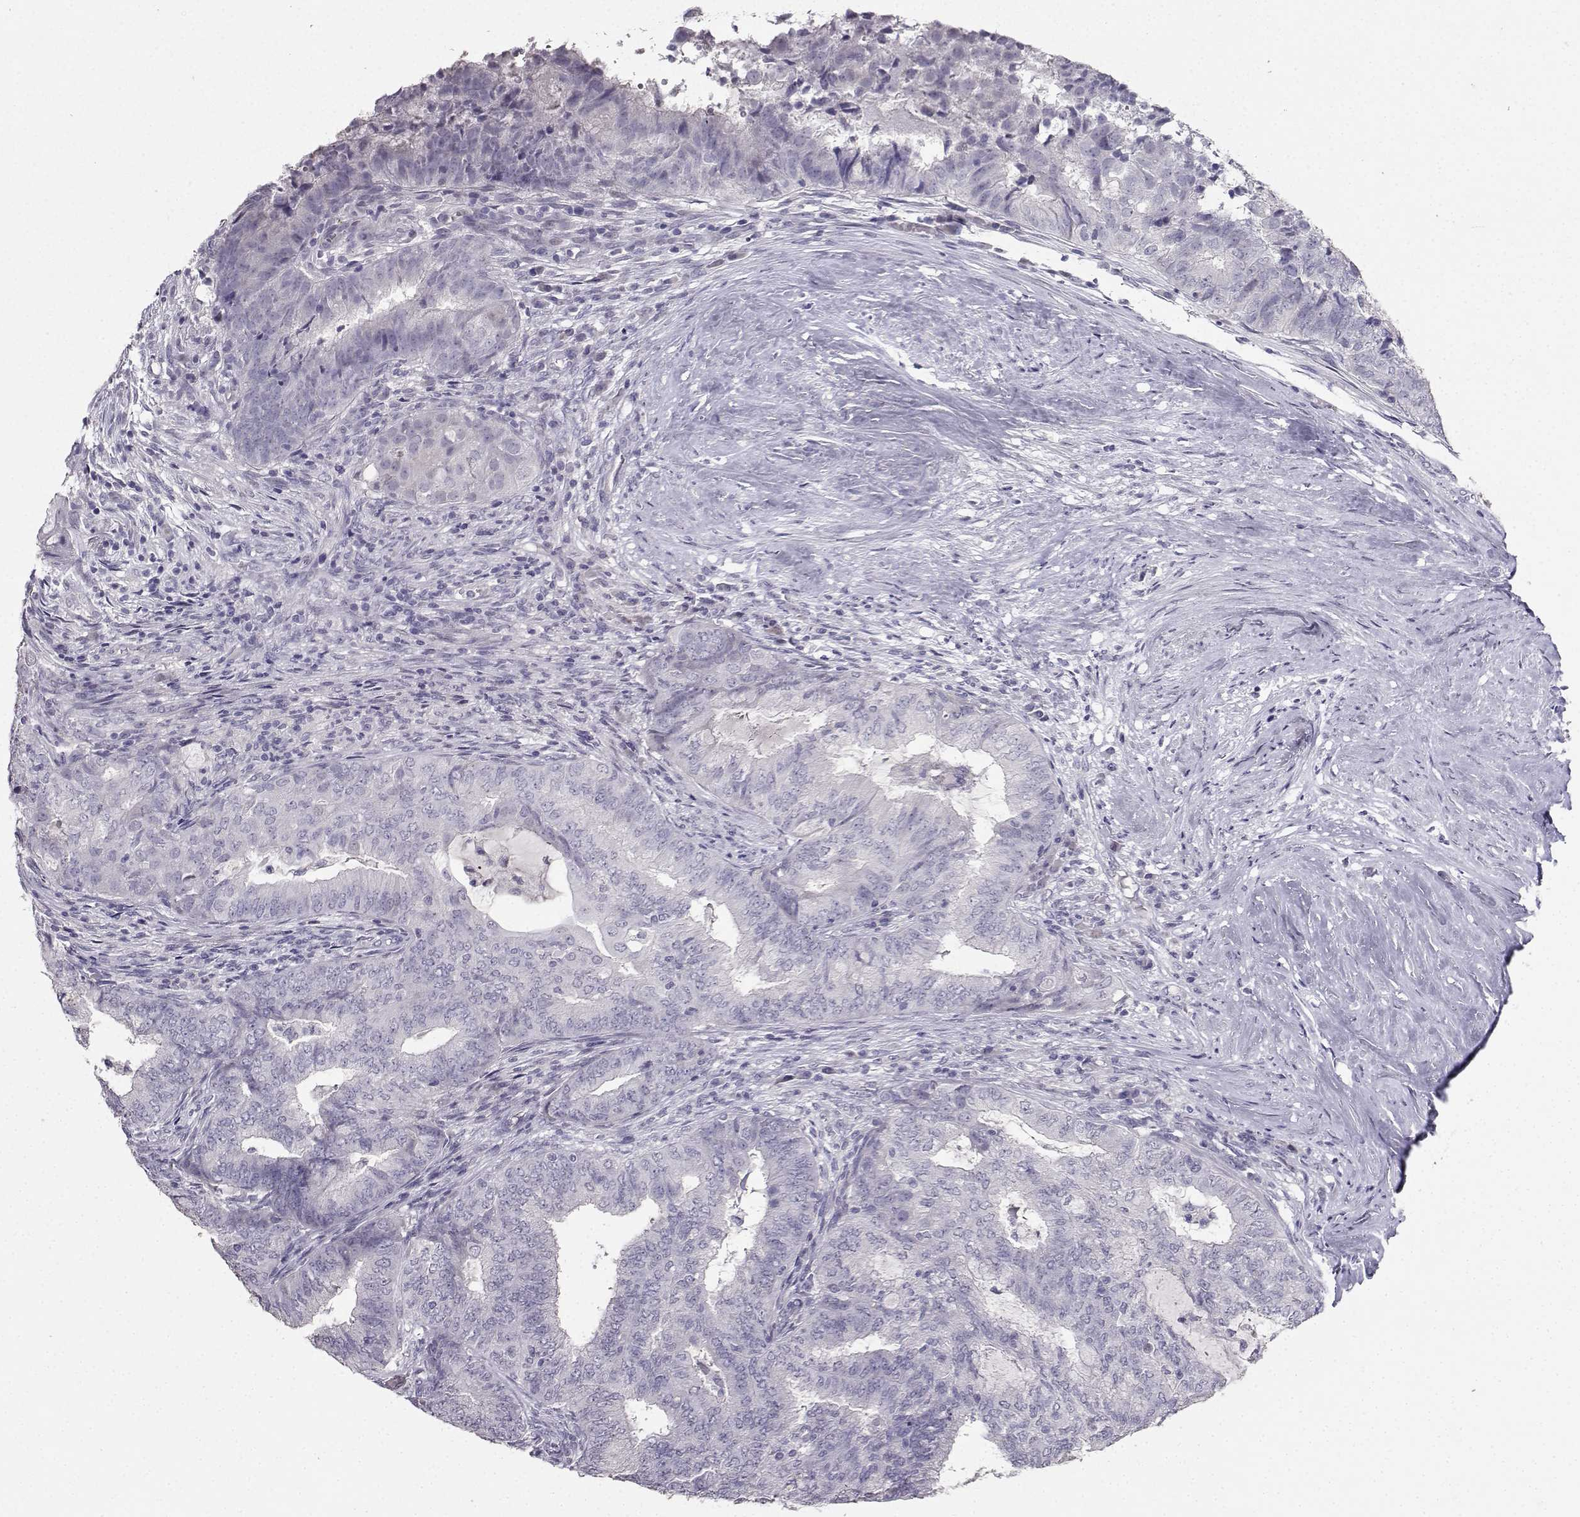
{"staining": {"intensity": "negative", "quantity": "none", "location": "none"}, "tissue": "endometrial cancer", "cell_type": "Tumor cells", "image_type": "cancer", "snomed": [{"axis": "morphology", "description": "Adenocarcinoma, NOS"}, {"axis": "topography", "description": "Endometrium"}], "caption": "Adenocarcinoma (endometrial) was stained to show a protein in brown. There is no significant expression in tumor cells. Brightfield microscopy of immunohistochemistry stained with DAB (3,3'-diaminobenzidine) (brown) and hematoxylin (blue), captured at high magnification.", "gene": "CARTPT", "patient": {"sex": "female", "age": 62}}